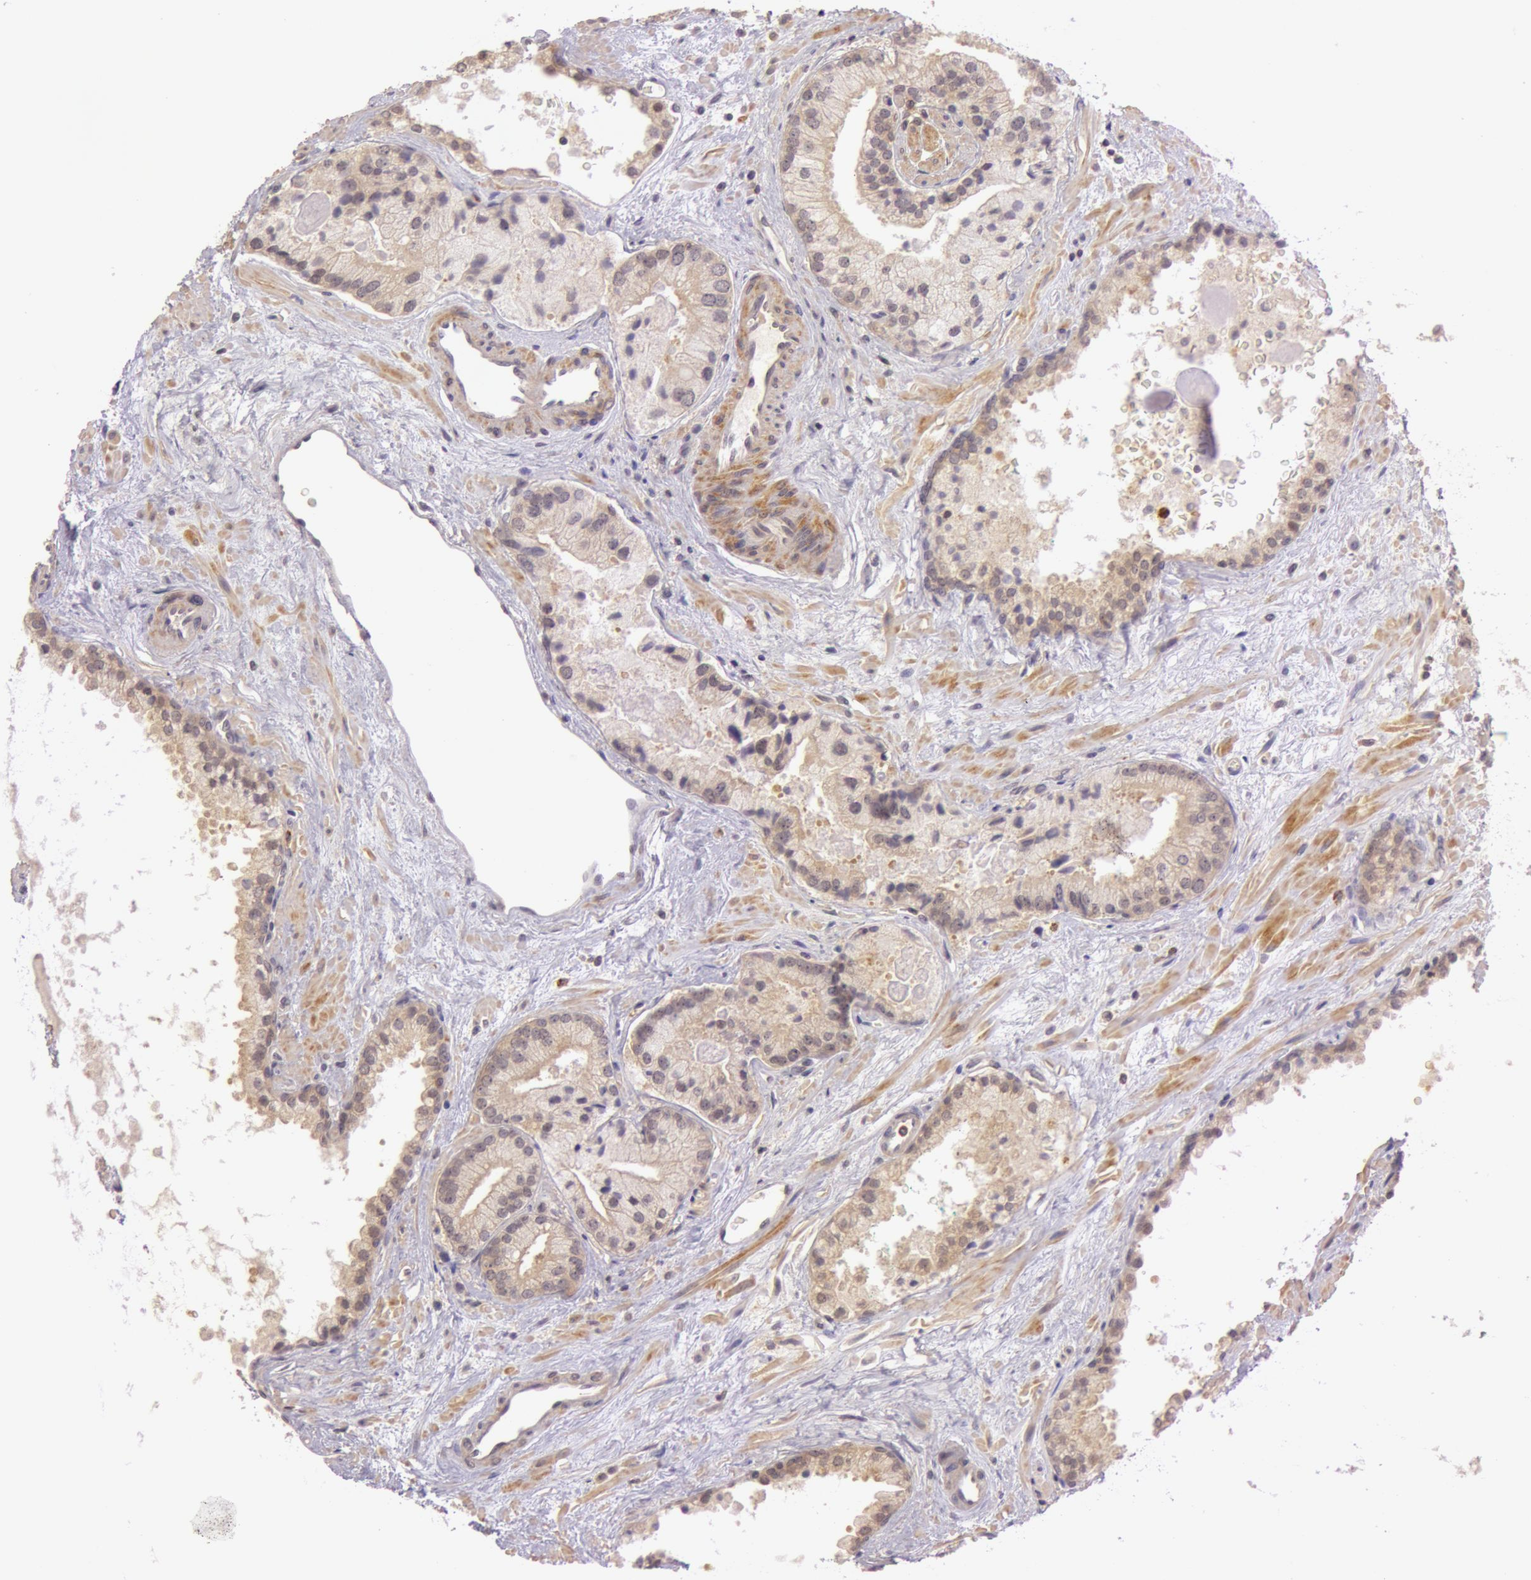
{"staining": {"intensity": "moderate", "quantity": ">75%", "location": "cytoplasmic/membranous"}, "tissue": "prostate cancer", "cell_type": "Tumor cells", "image_type": "cancer", "snomed": [{"axis": "morphology", "description": "Adenocarcinoma, Medium grade"}, {"axis": "topography", "description": "Prostate"}], "caption": "Immunohistochemistry staining of prostate cancer, which reveals medium levels of moderate cytoplasmic/membranous staining in about >75% of tumor cells indicating moderate cytoplasmic/membranous protein expression. The staining was performed using DAB (3,3'-diaminobenzidine) (brown) for protein detection and nuclei were counterstained in hematoxylin (blue).", "gene": "ATG2B", "patient": {"sex": "male", "age": 70}}